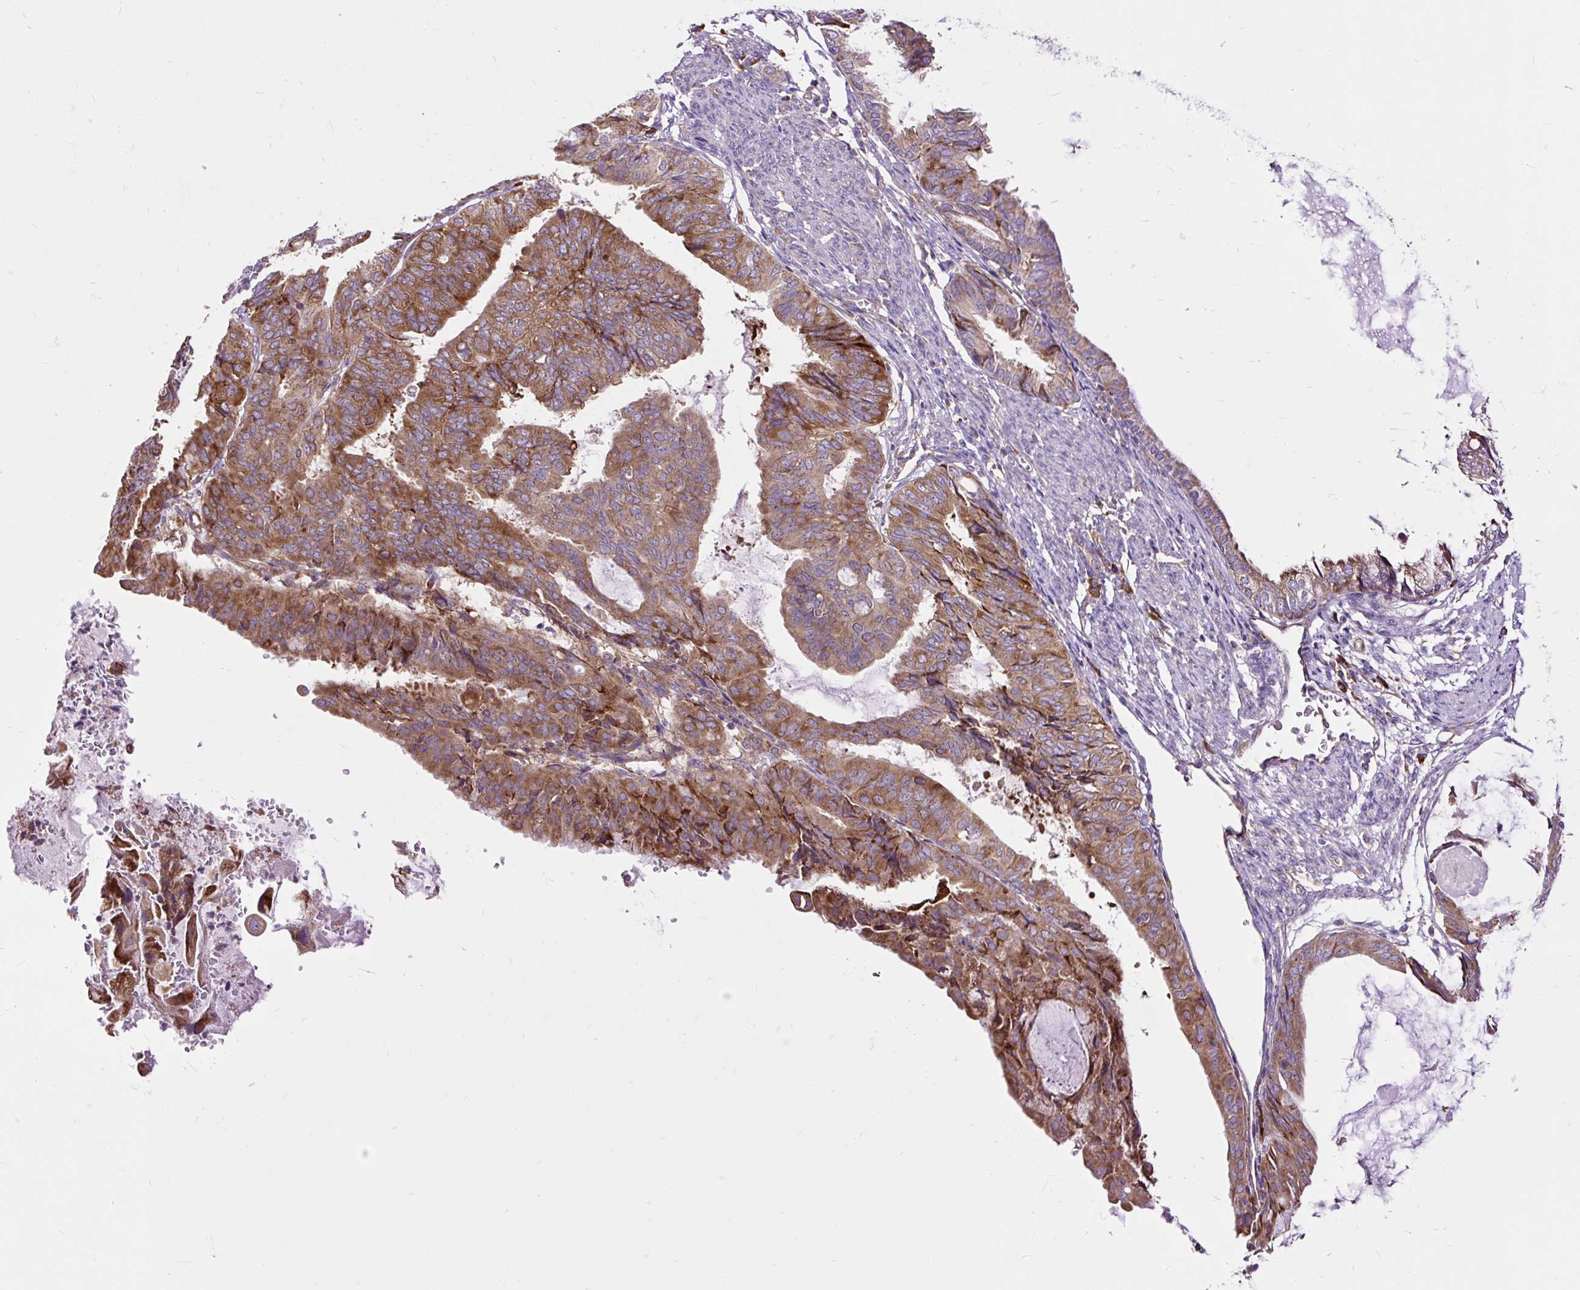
{"staining": {"intensity": "moderate", "quantity": ">75%", "location": "cytoplasmic/membranous"}, "tissue": "endometrial cancer", "cell_type": "Tumor cells", "image_type": "cancer", "snomed": [{"axis": "morphology", "description": "Adenocarcinoma, NOS"}, {"axis": "topography", "description": "Endometrium"}], "caption": "This photomicrograph shows endometrial cancer (adenocarcinoma) stained with immunohistochemistry to label a protein in brown. The cytoplasmic/membranous of tumor cells show moderate positivity for the protein. Nuclei are counter-stained blue.", "gene": "RPS5", "patient": {"sex": "female", "age": 86}}